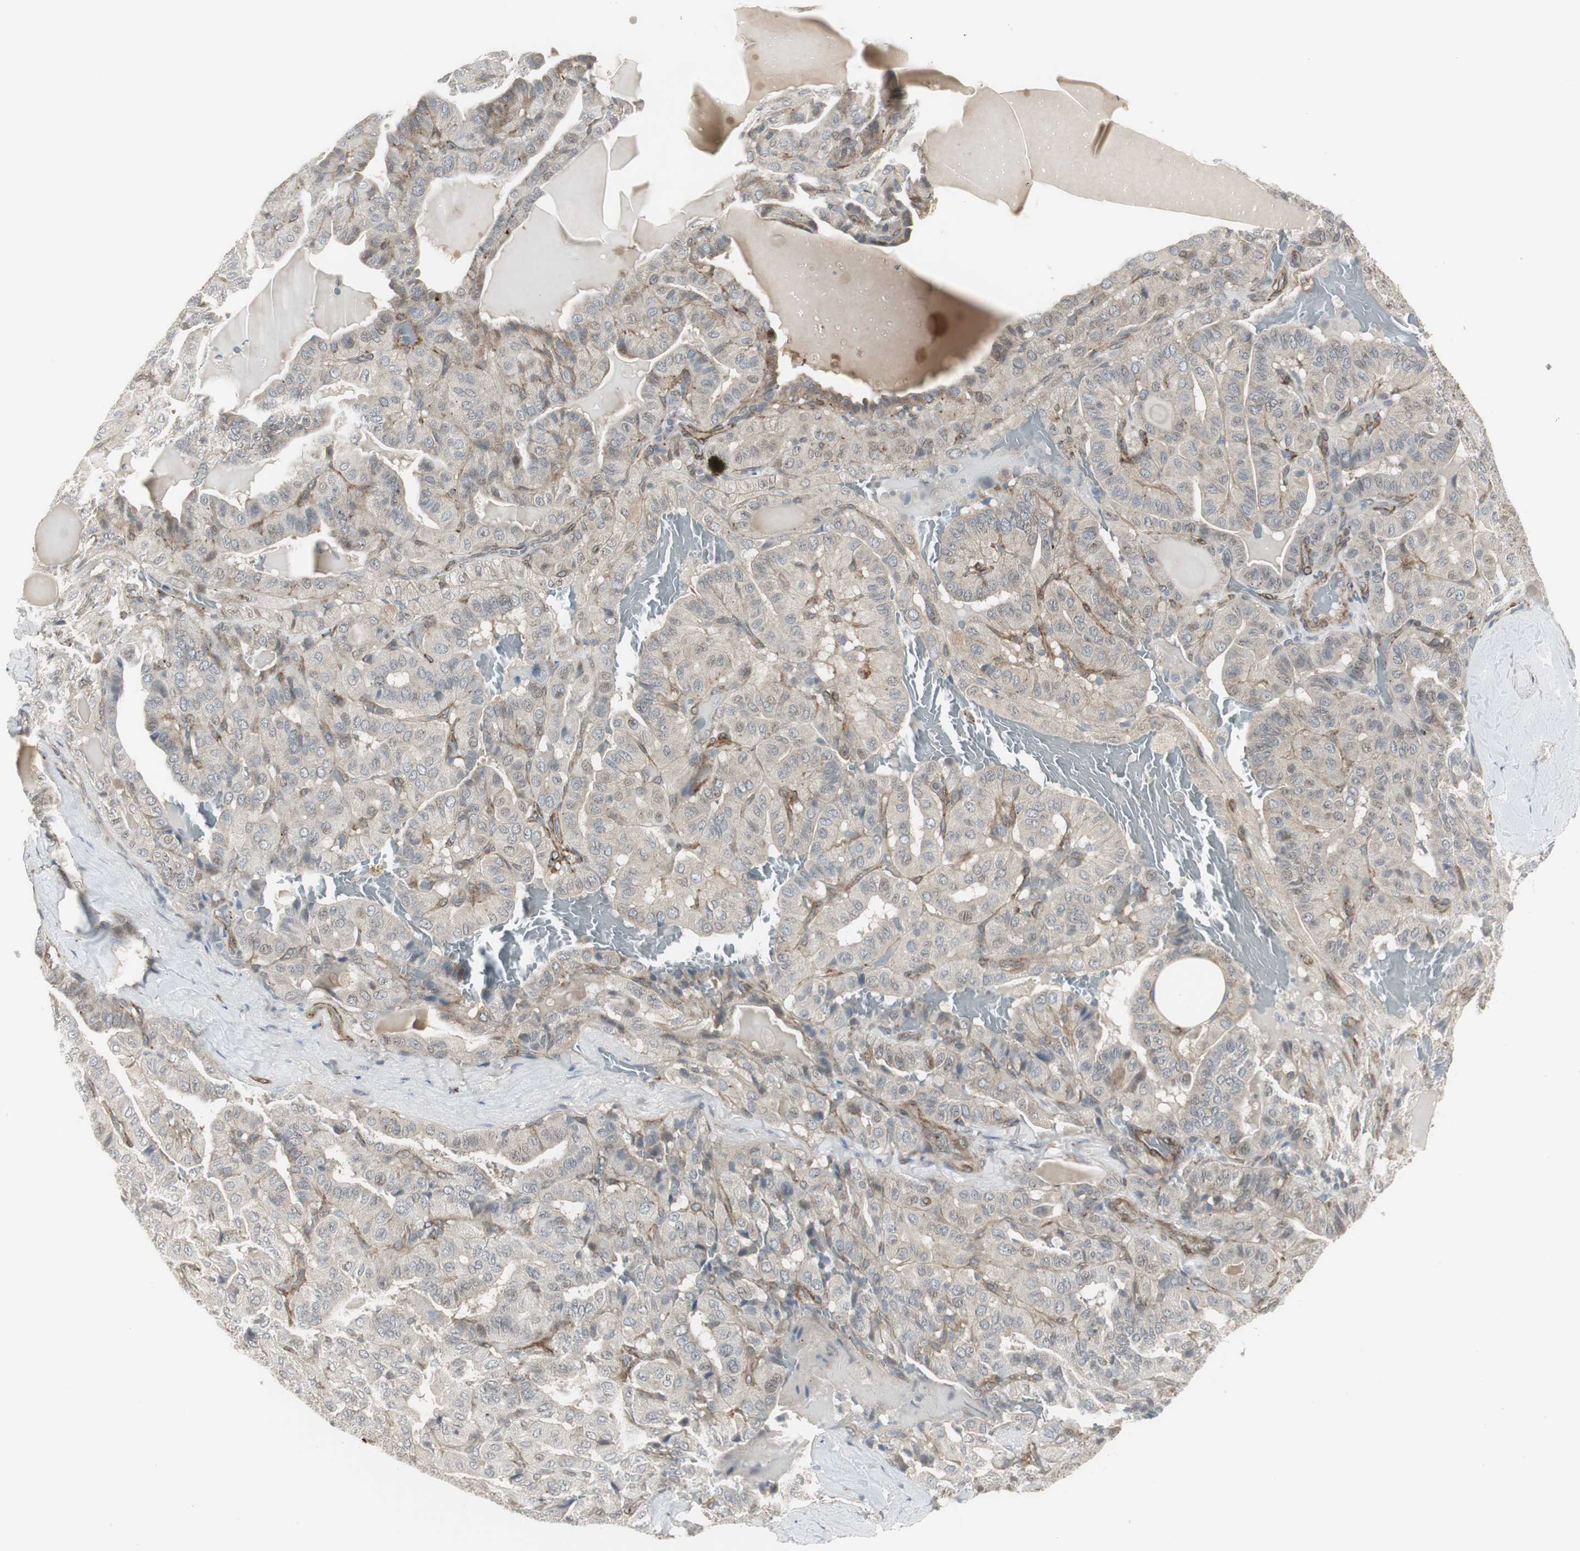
{"staining": {"intensity": "weak", "quantity": "<25%", "location": "cytoplasmic/membranous"}, "tissue": "thyroid cancer", "cell_type": "Tumor cells", "image_type": "cancer", "snomed": [{"axis": "morphology", "description": "Papillary adenocarcinoma, NOS"}, {"axis": "topography", "description": "Thyroid gland"}], "caption": "Photomicrograph shows no significant protein staining in tumor cells of thyroid cancer (papillary adenocarcinoma). The staining was performed using DAB to visualize the protein expression in brown, while the nuclei were stained in blue with hematoxylin (Magnification: 20x).", "gene": "SCYL3", "patient": {"sex": "male", "age": 77}}